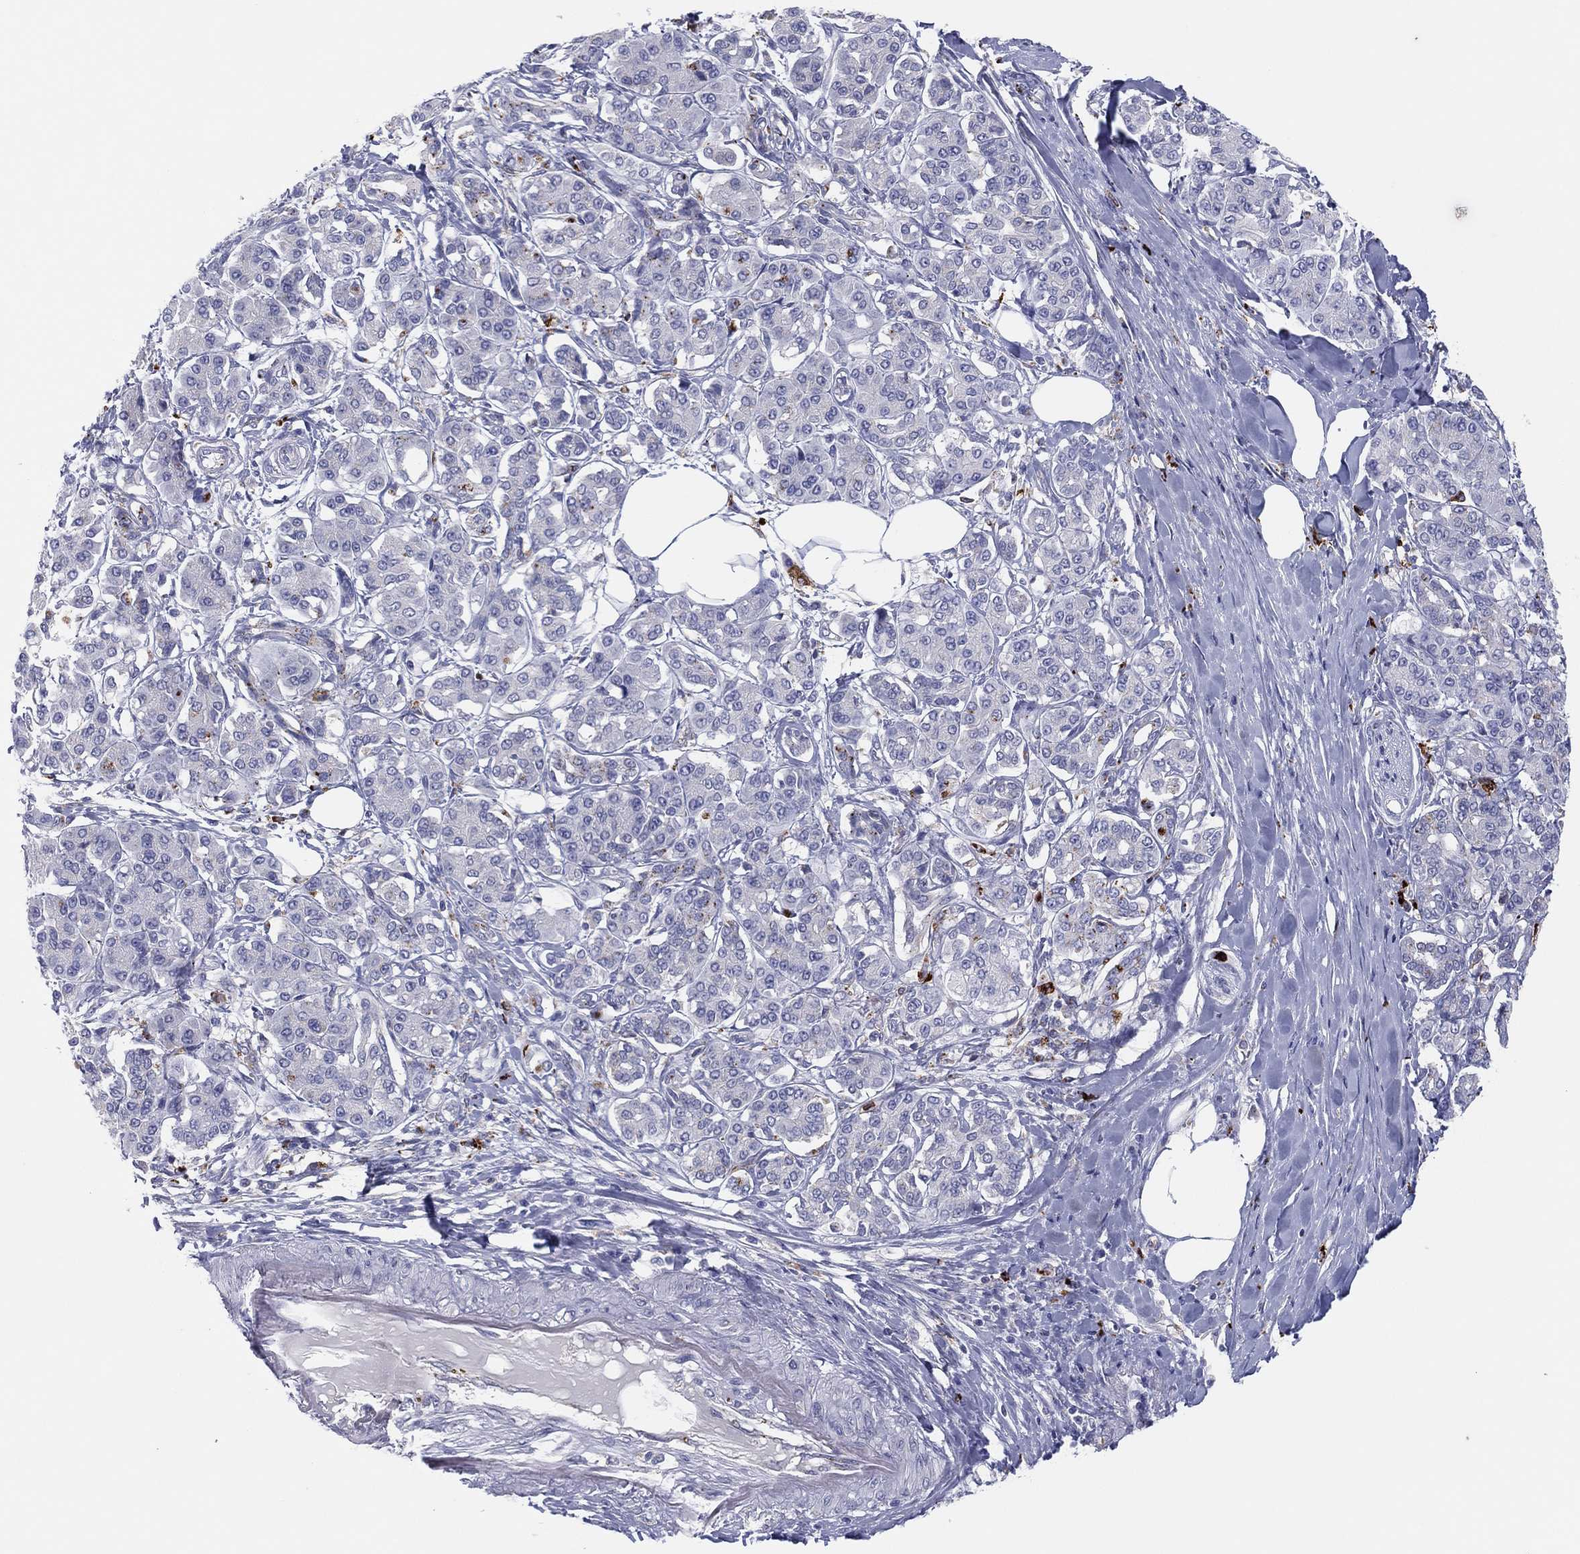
{"staining": {"intensity": "negative", "quantity": "none", "location": "none"}, "tissue": "pancreatic cancer", "cell_type": "Tumor cells", "image_type": "cancer", "snomed": [{"axis": "morphology", "description": "Adenocarcinoma, NOS"}, {"axis": "topography", "description": "Pancreas"}], "caption": "There is no significant expression in tumor cells of pancreatic cancer. The staining was performed using DAB to visualize the protein expression in brown, while the nuclei were stained in blue with hematoxylin (Magnification: 20x).", "gene": "PLAC8", "patient": {"sex": "female", "age": 56}}